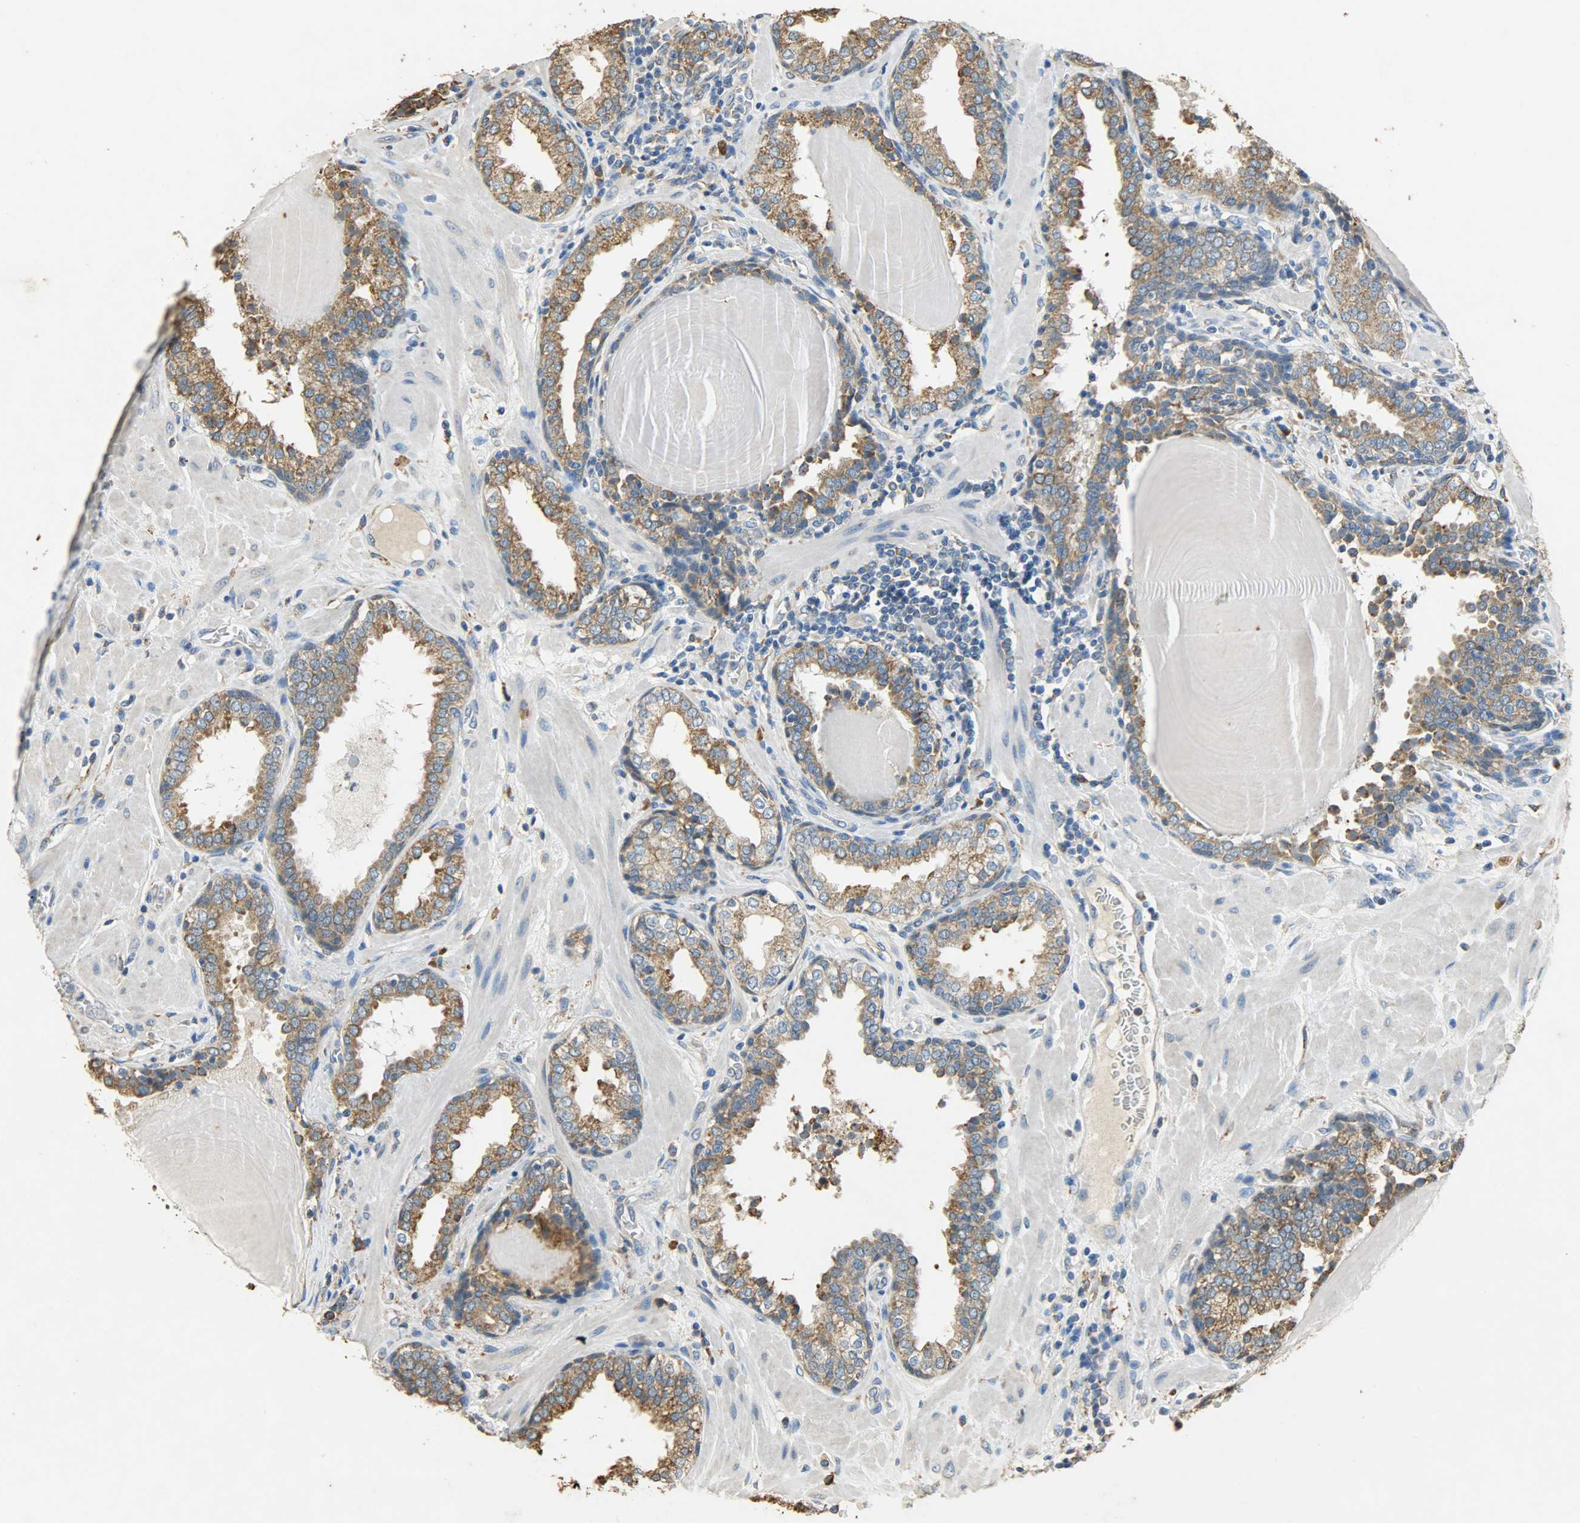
{"staining": {"intensity": "moderate", "quantity": ">75%", "location": "cytoplasmic/membranous"}, "tissue": "prostate", "cell_type": "Glandular cells", "image_type": "normal", "snomed": [{"axis": "morphology", "description": "Normal tissue, NOS"}, {"axis": "topography", "description": "Prostate"}], "caption": "Normal prostate displays moderate cytoplasmic/membranous positivity in about >75% of glandular cells, visualized by immunohistochemistry.", "gene": "HSPA5", "patient": {"sex": "male", "age": 51}}